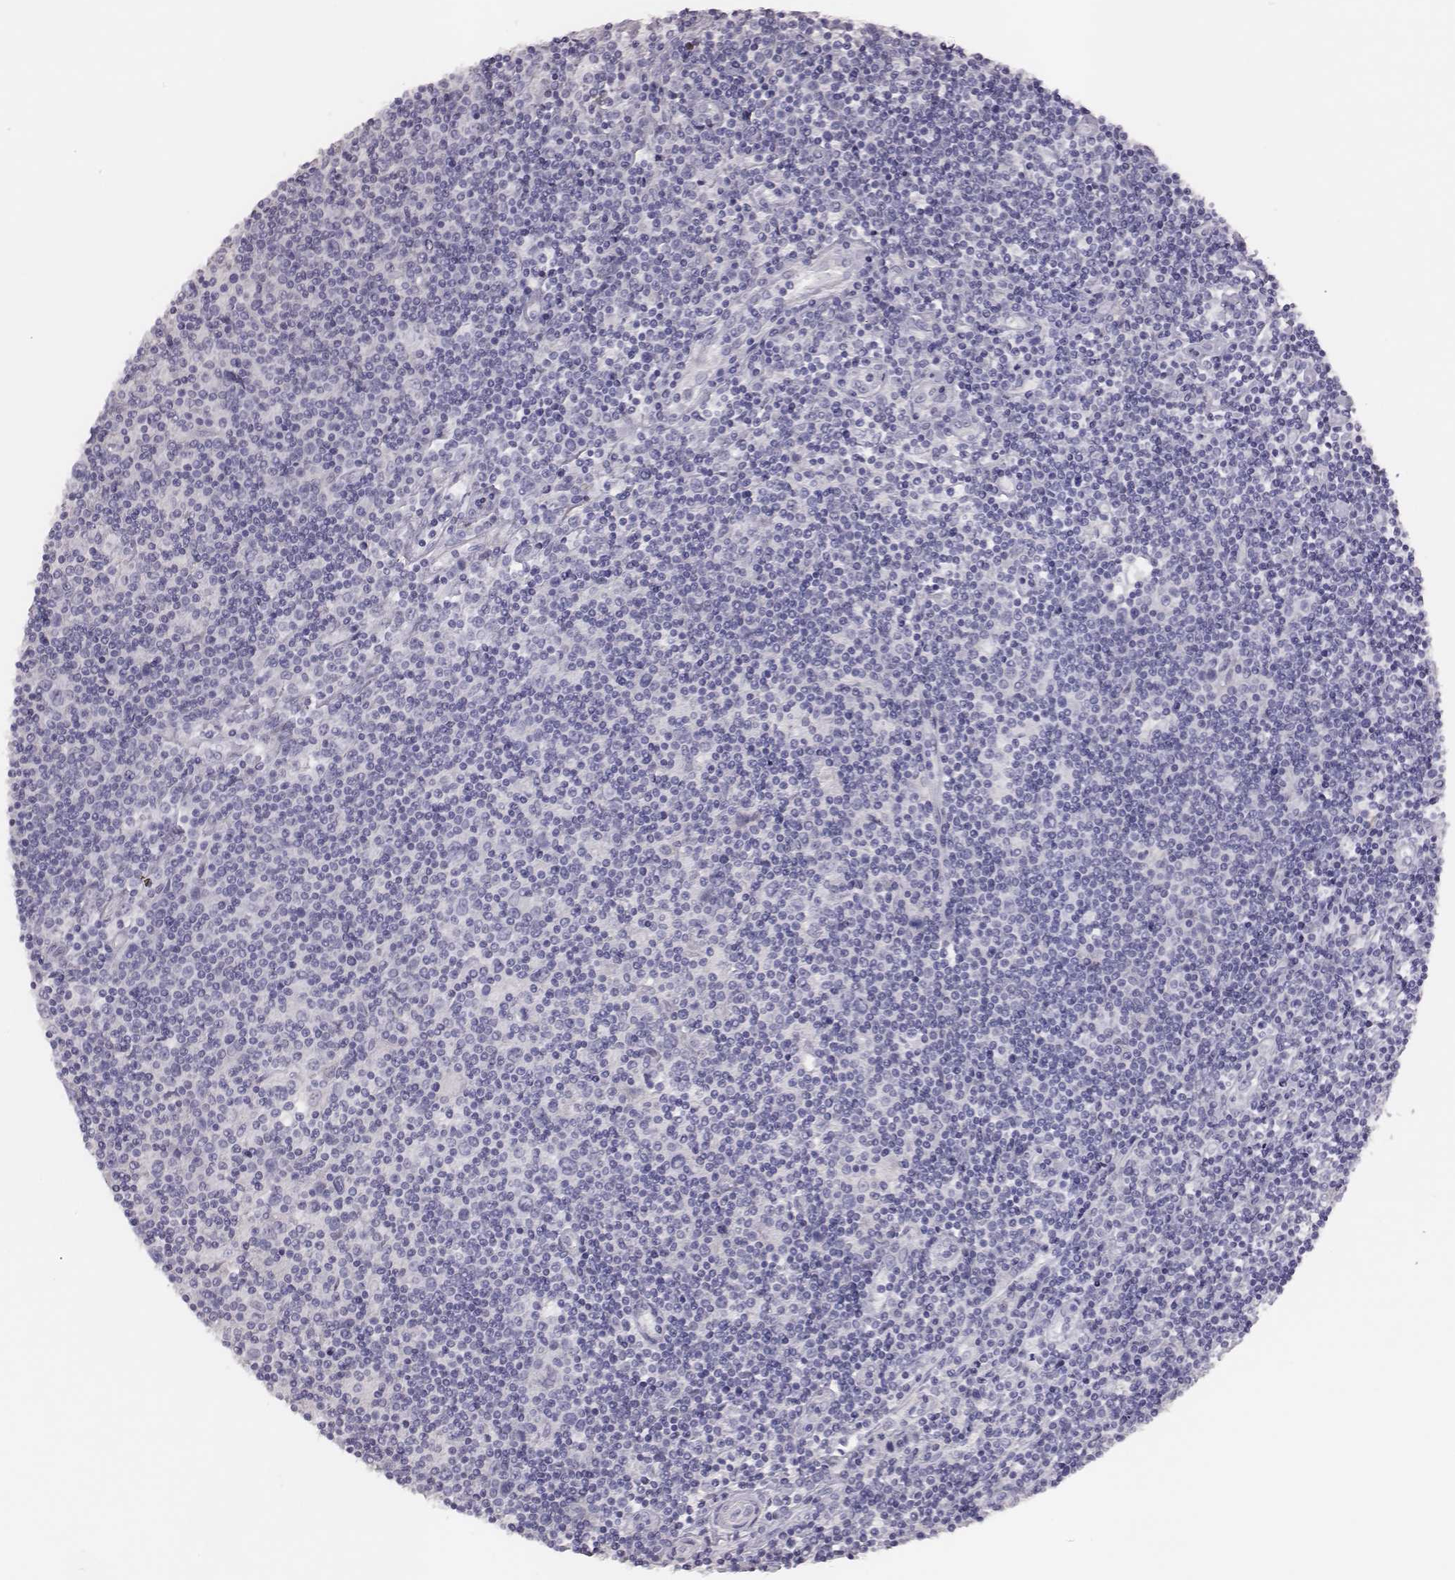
{"staining": {"intensity": "negative", "quantity": "none", "location": "none"}, "tissue": "lymphoma", "cell_type": "Tumor cells", "image_type": "cancer", "snomed": [{"axis": "morphology", "description": "Hodgkin's disease, NOS"}, {"axis": "topography", "description": "Lymph node"}], "caption": "Photomicrograph shows no significant protein expression in tumor cells of Hodgkin's disease.", "gene": "P2RY10", "patient": {"sex": "male", "age": 40}}